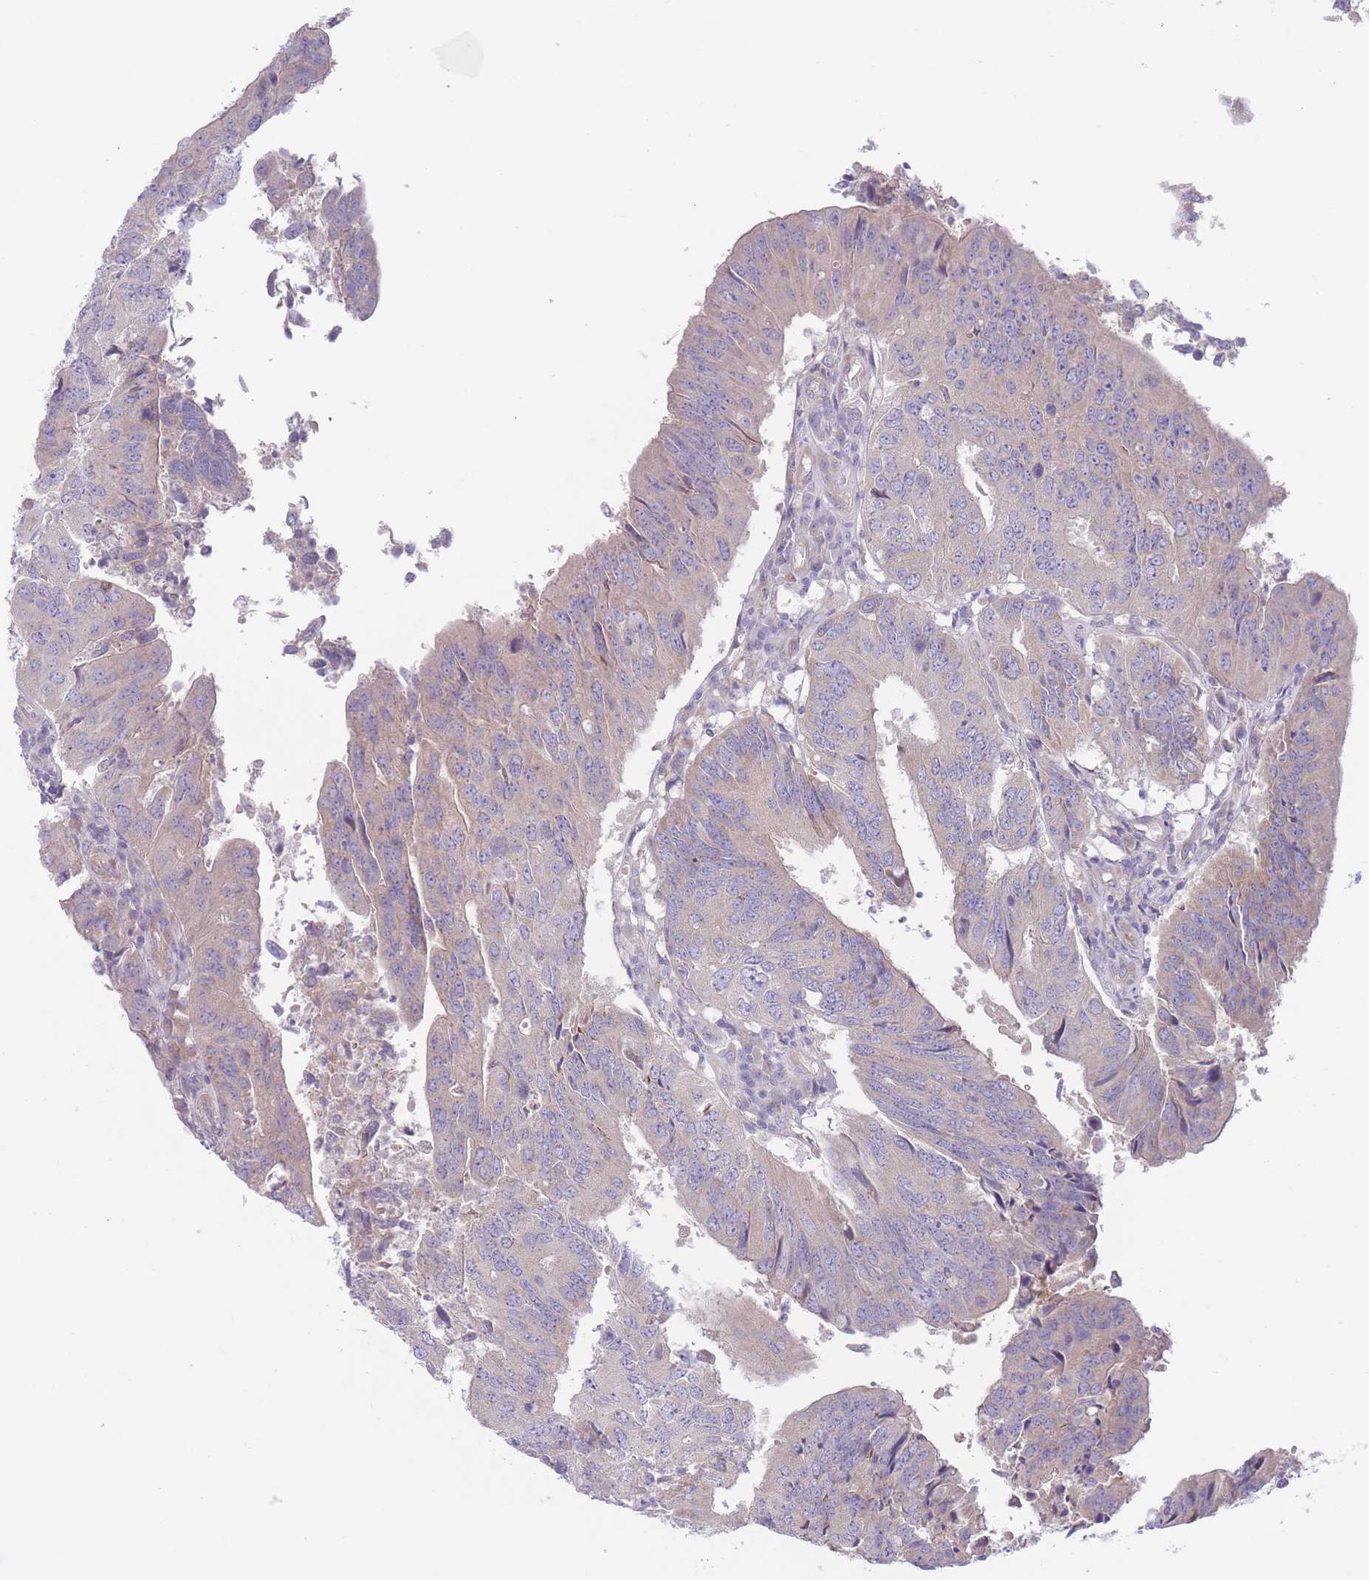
{"staining": {"intensity": "negative", "quantity": "none", "location": "none"}, "tissue": "colorectal cancer", "cell_type": "Tumor cells", "image_type": "cancer", "snomed": [{"axis": "morphology", "description": "Adenocarcinoma, NOS"}, {"axis": "topography", "description": "Colon"}], "caption": "IHC micrograph of colorectal adenocarcinoma stained for a protein (brown), which reveals no expression in tumor cells.", "gene": "PNPLA5", "patient": {"sex": "female", "age": 67}}